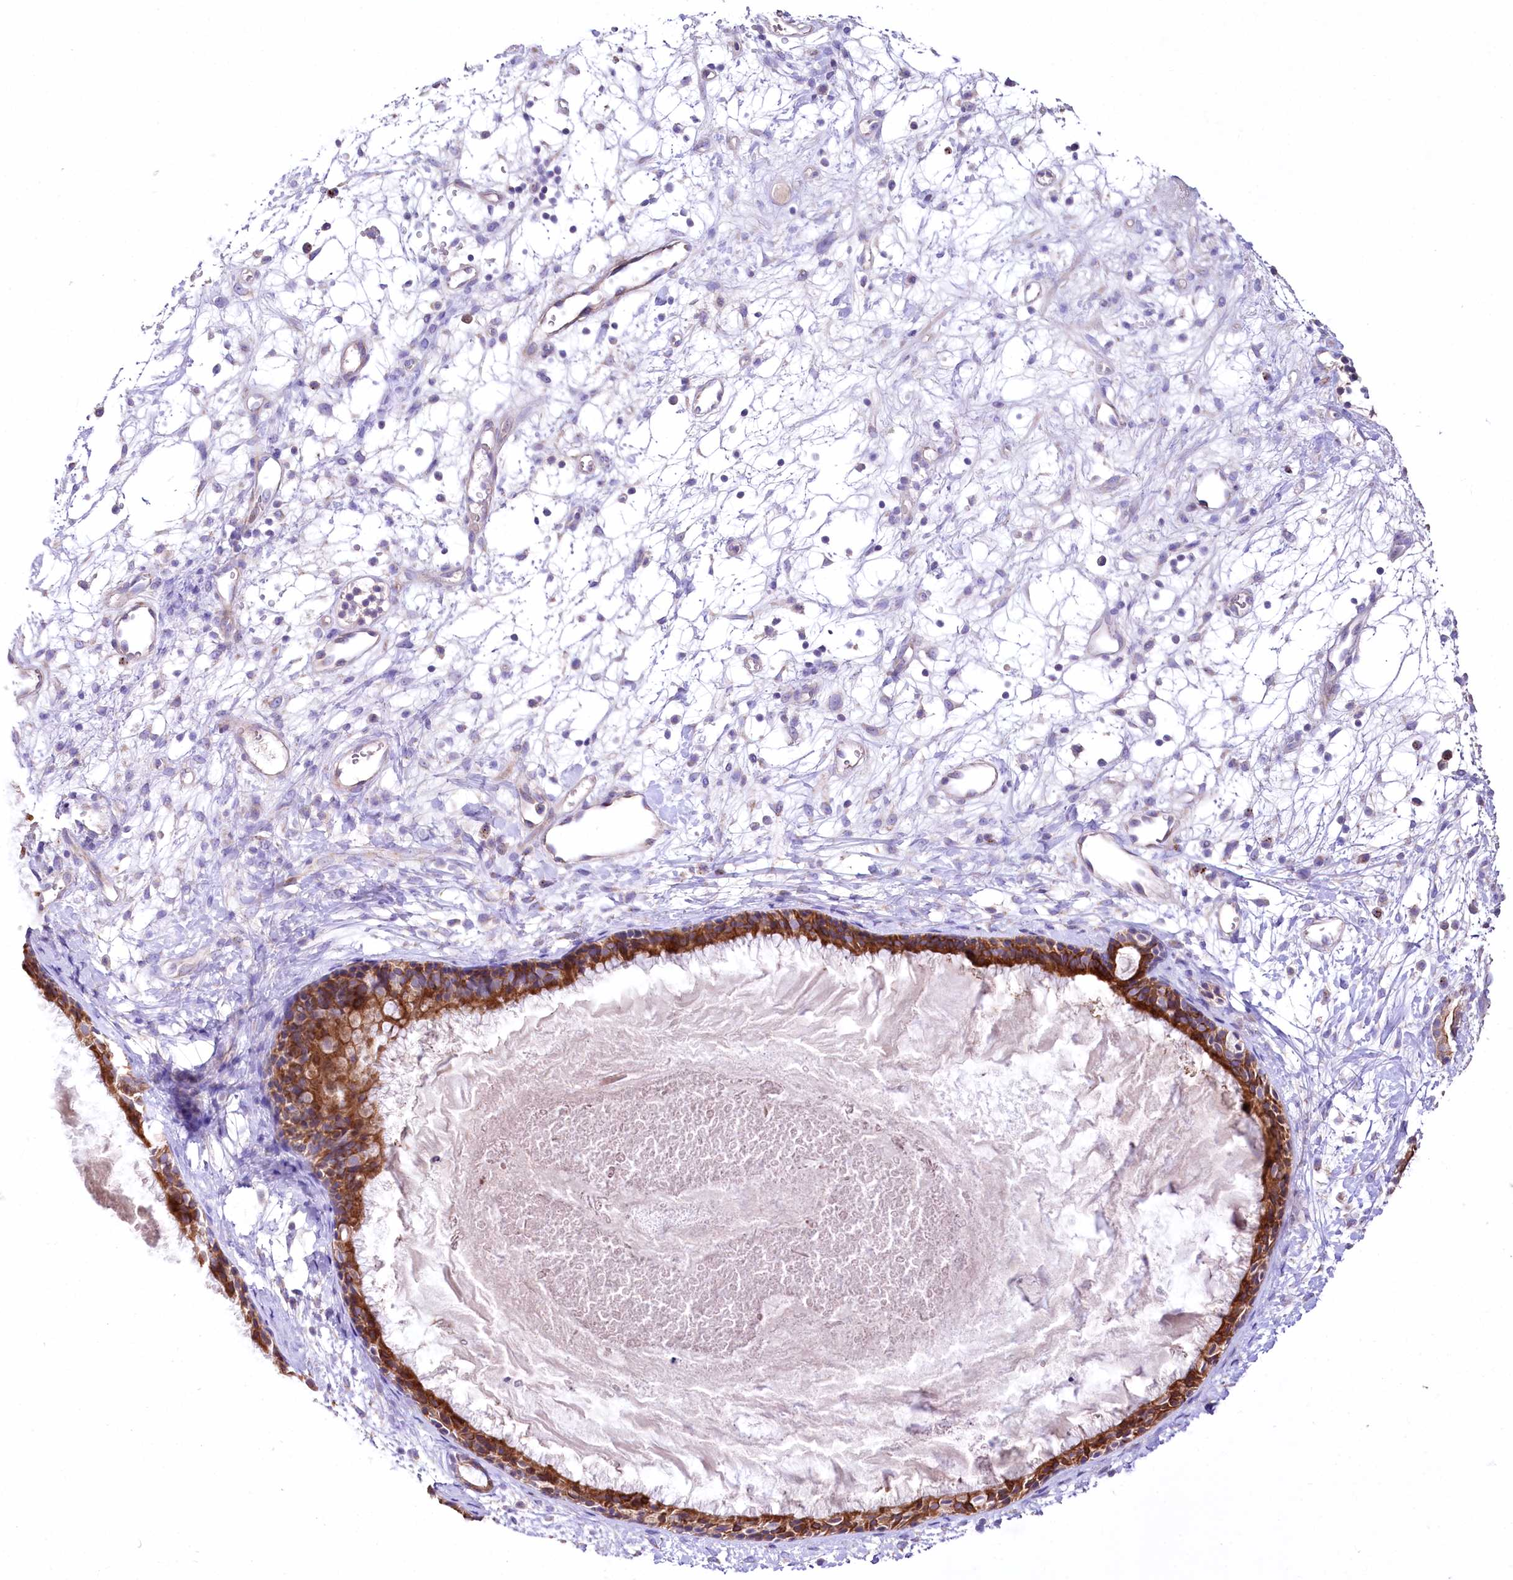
{"staining": {"intensity": "strong", "quantity": ">75%", "location": "cytoplasmic/membranous"}, "tissue": "nasopharynx", "cell_type": "Respiratory epithelial cells", "image_type": "normal", "snomed": [{"axis": "morphology", "description": "Normal tissue, NOS"}, {"axis": "topography", "description": "Nasopharynx"}], "caption": "High-power microscopy captured an IHC histopathology image of unremarkable nasopharynx, revealing strong cytoplasmic/membranous staining in about >75% of respiratory epithelial cells. The protein is shown in brown color, while the nuclei are stained blue.", "gene": "PTER", "patient": {"sex": "male", "age": 22}}